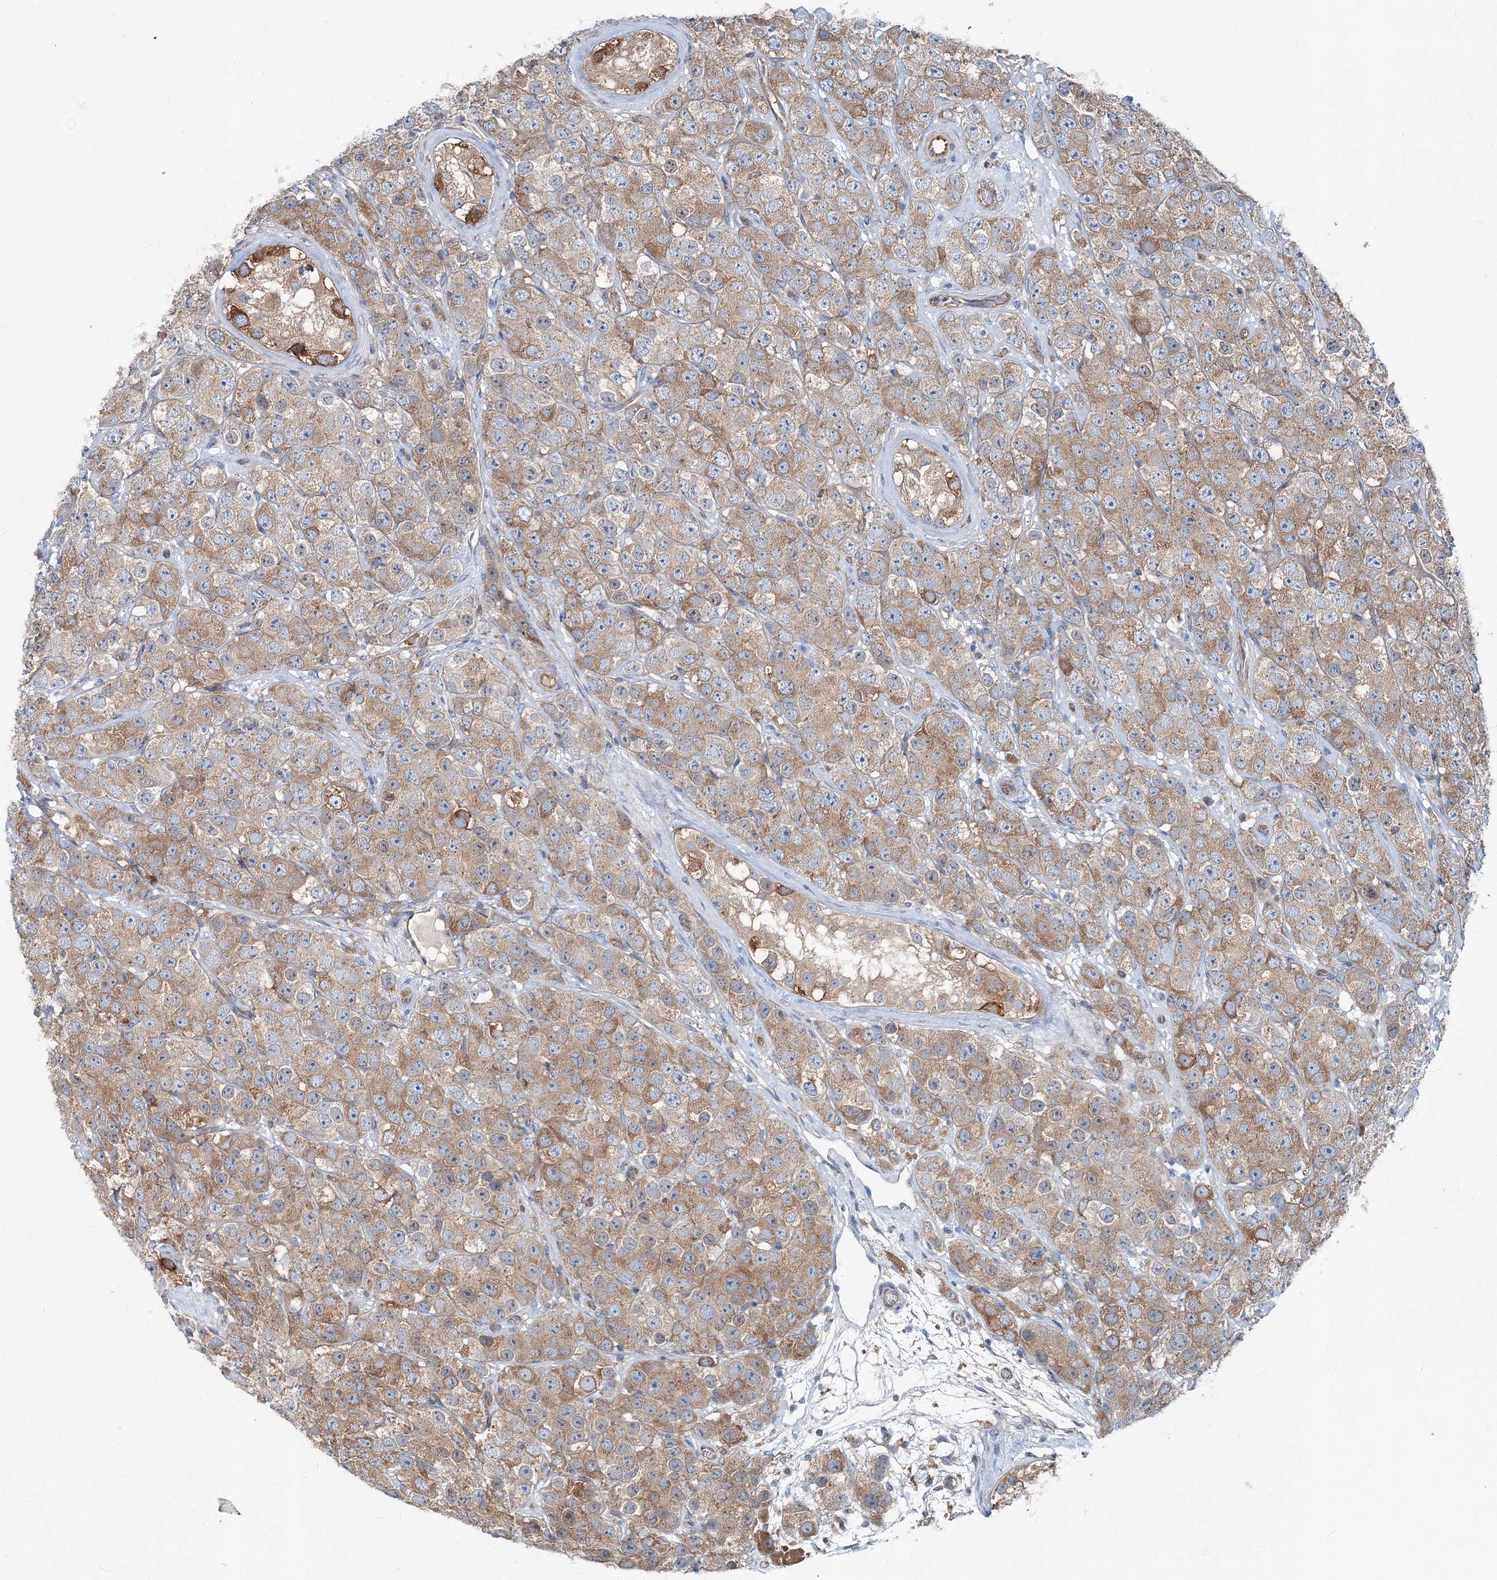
{"staining": {"intensity": "moderate", "quantity": ">75%", "location": "cytoplasmic/membranous"}, "tissue": "testis cancer", "cell_type": "Tumor cells", "image_type": "cancer", "snomed": [{"axis": "morphology", "description": "Seminoma, NOS"}, {"axis": "topography", "description": "Testis"}], "caption": "This is an image of immunohistochemistry (IHC) staining of testis seminoma, which shows moderate staining in the cytoplasmic/membranous of tumor cells.", "gene": "MPHOSPH9", "patient": {"sex": "male", "age": 28}}